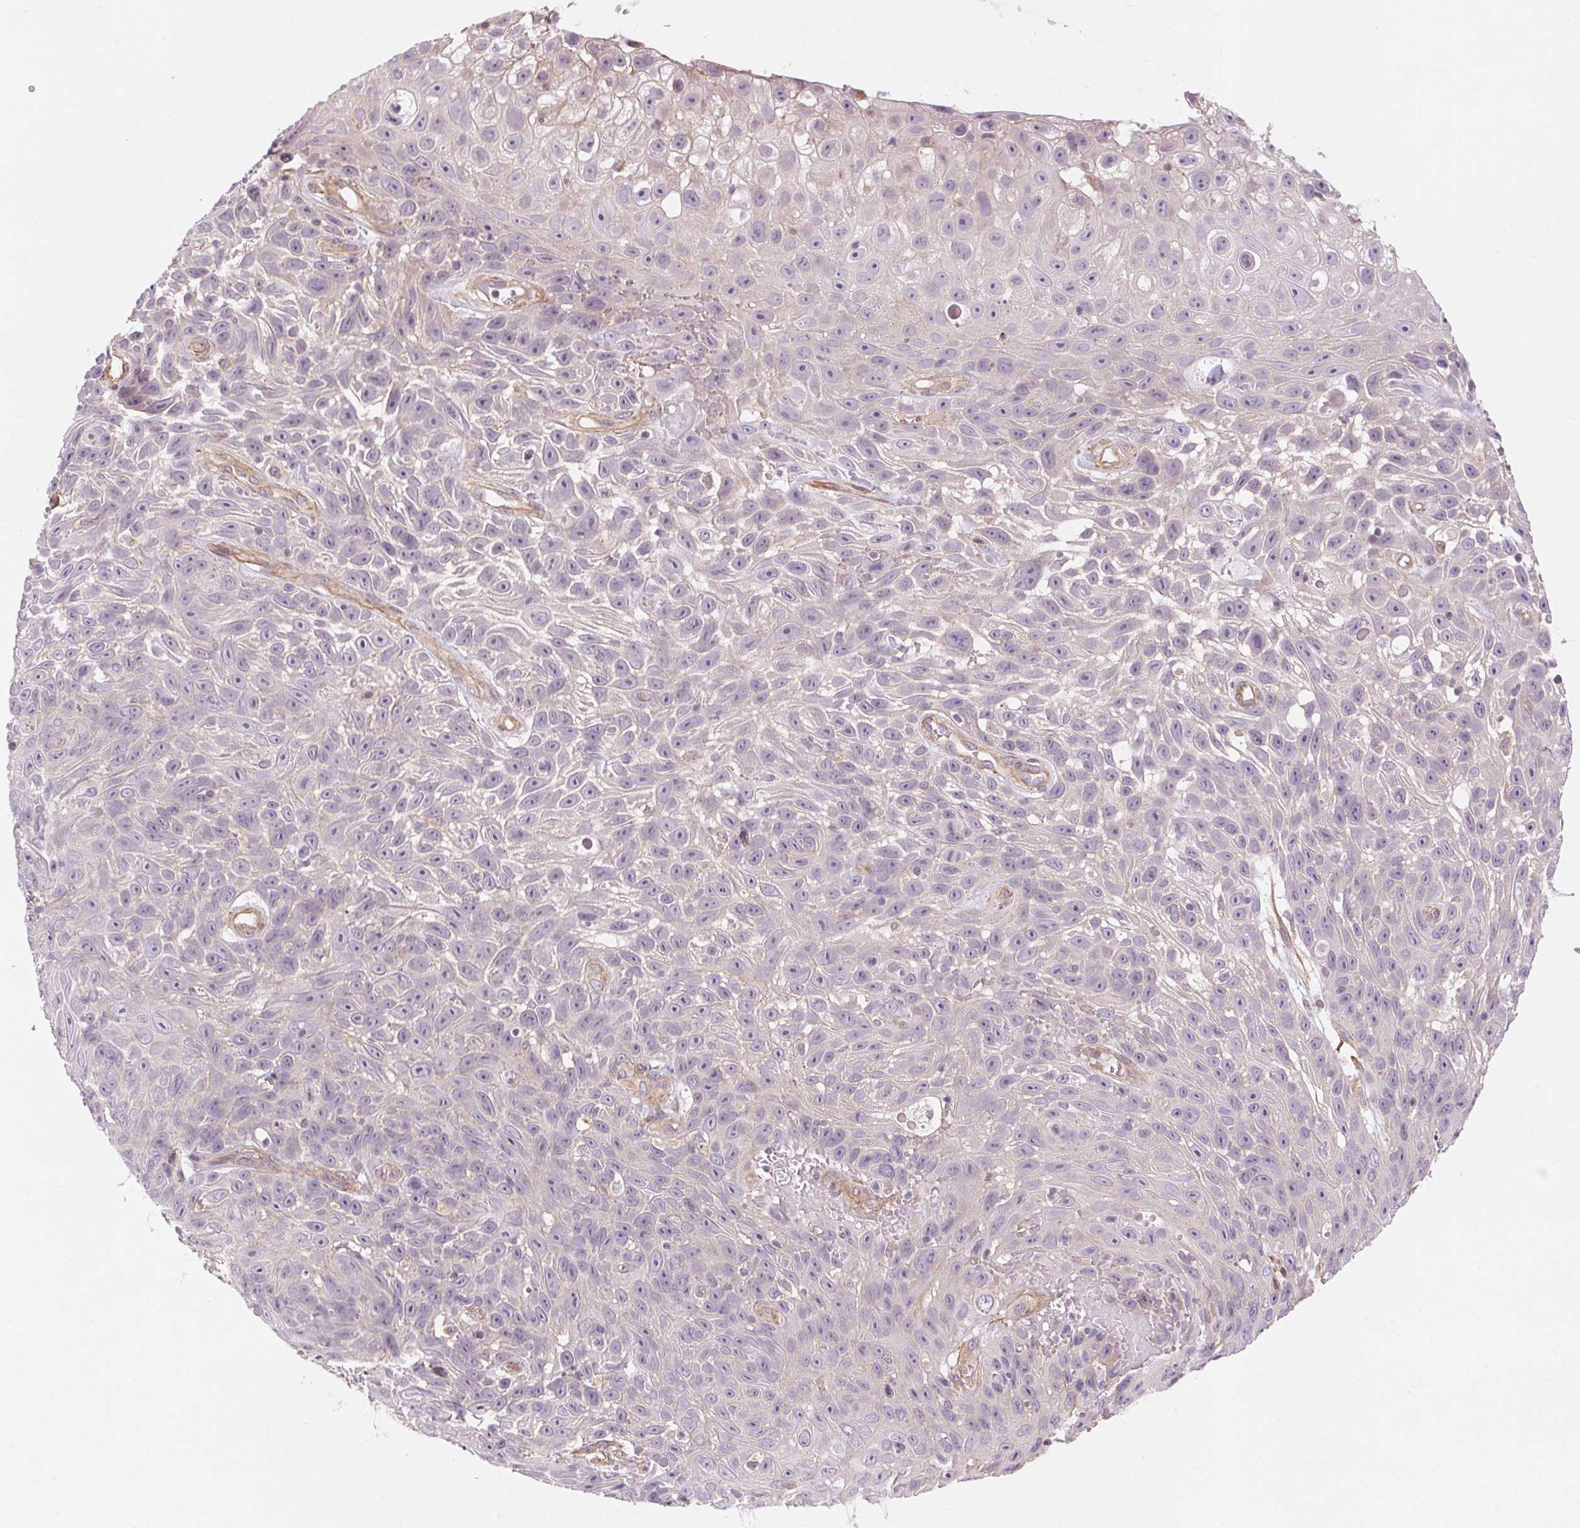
{"staining": {"intensity": "negative", "quantity": "none", "location": "none"}, "tissue": "skin cancer", "cell_type": "Tumor cells", "image_type": "cancer", "snomed": [{"axis": "morphology", "description": "Squamous cell carcinoma, NOS"}, {"axis": "topography", "description": "Skin"}], "caption": "This is an immunohistochemistry (IHC) histopathology image of human skin cancer (squamous cell carcinoma). There is no positivity in tumor cells.", "gene": "CCSER1", "patient": {"sex": "male", "age": 82}}